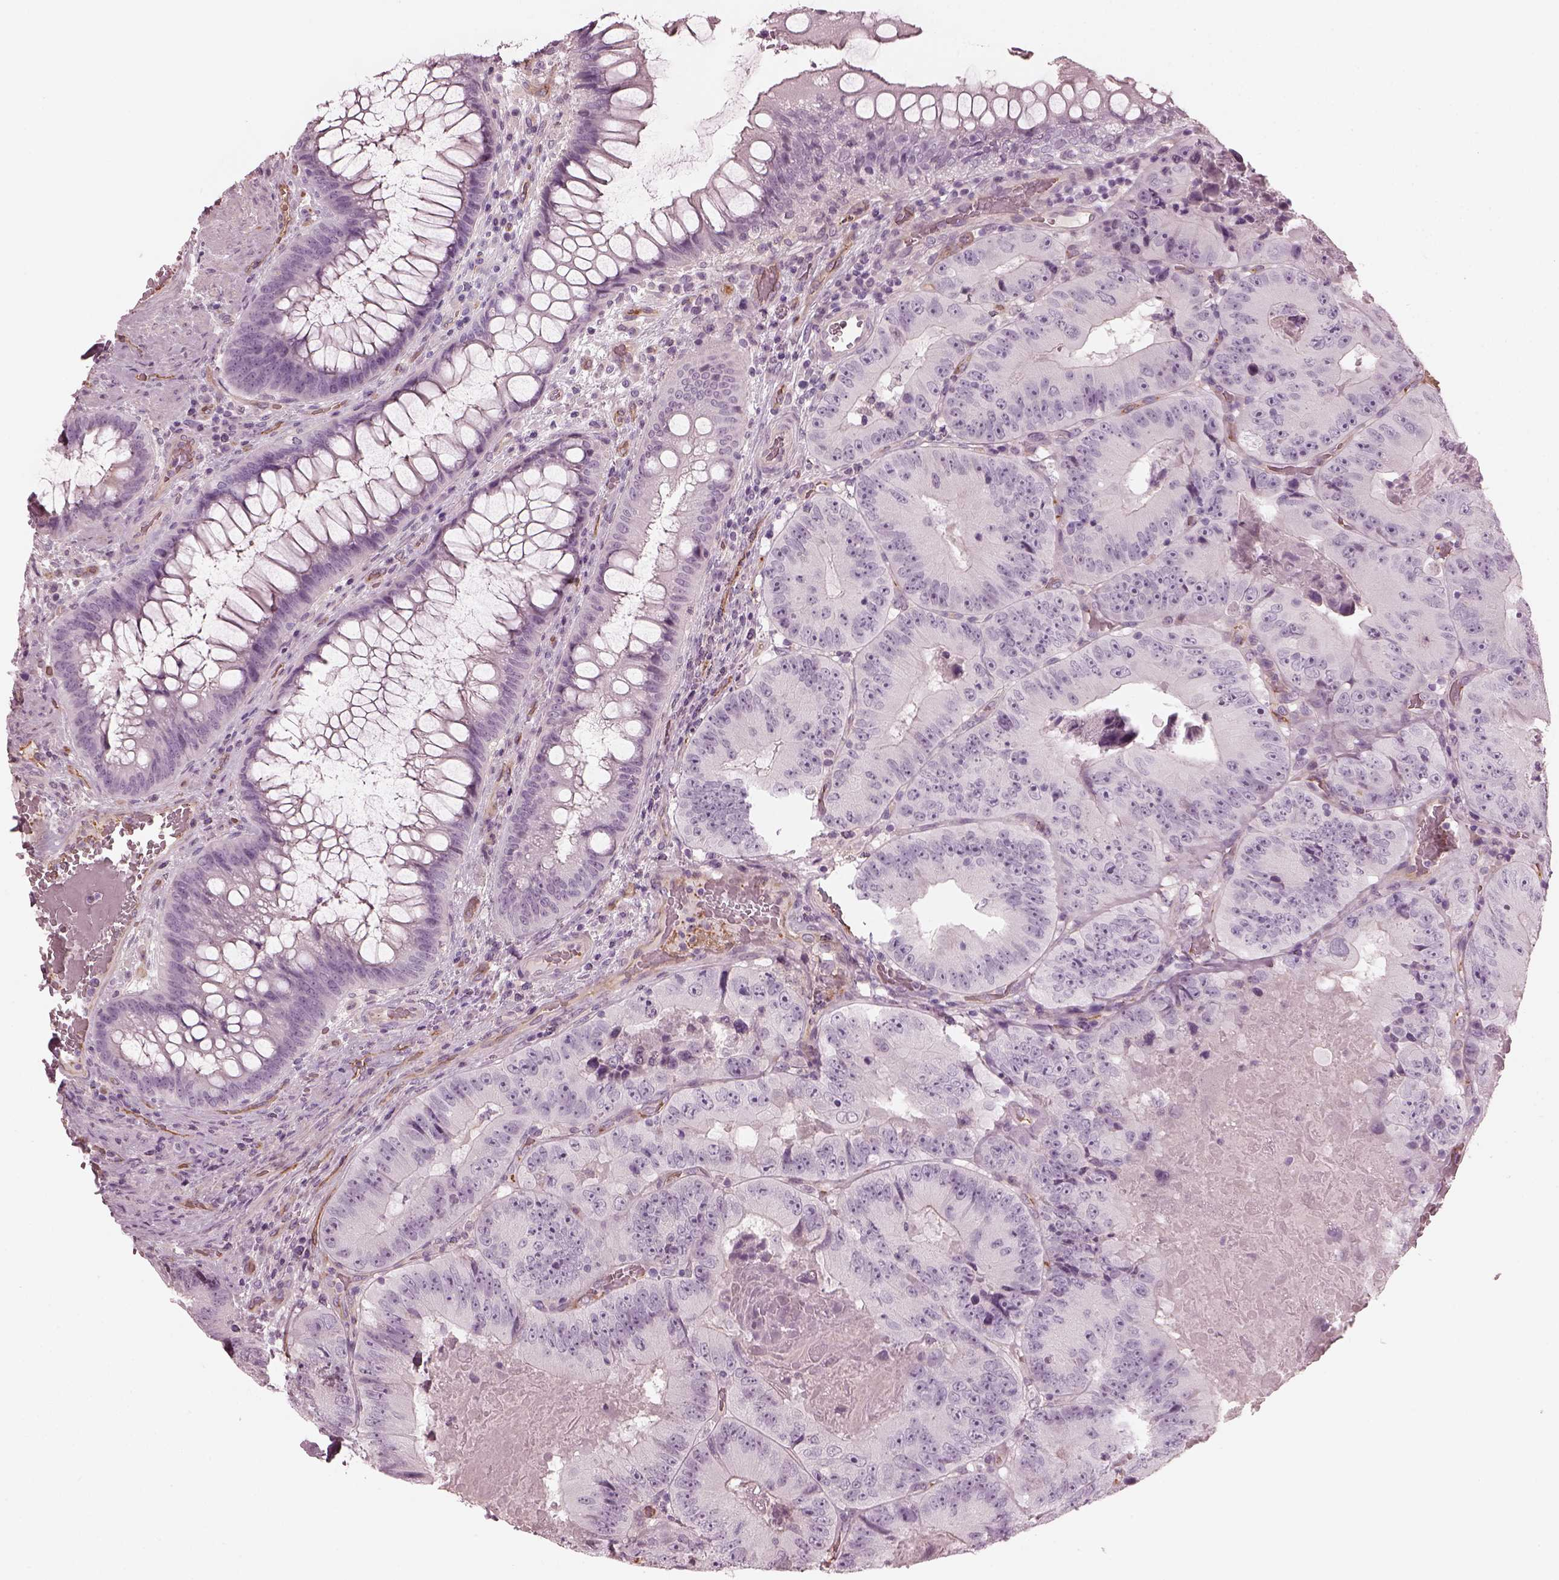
{"staining": {"intensity": "negative", "quantity": "none", "location": "none"}, "tissue": "colorectal cancer", "cell_type": "Tumor cells", "image_type": "cancer", "snomed": [{"axis": "morphology", "description": "Adenocarcinoma, NOS"}, {"axis": "topography", "description": "Colon"}], "caption": "Immunohistochemical staining of human adenocarcinoma (colorectal) reveals no significant expression in tumor cells.", "gene": "EIF4E1B", "patient": {"sex": "female", "age": 86}}